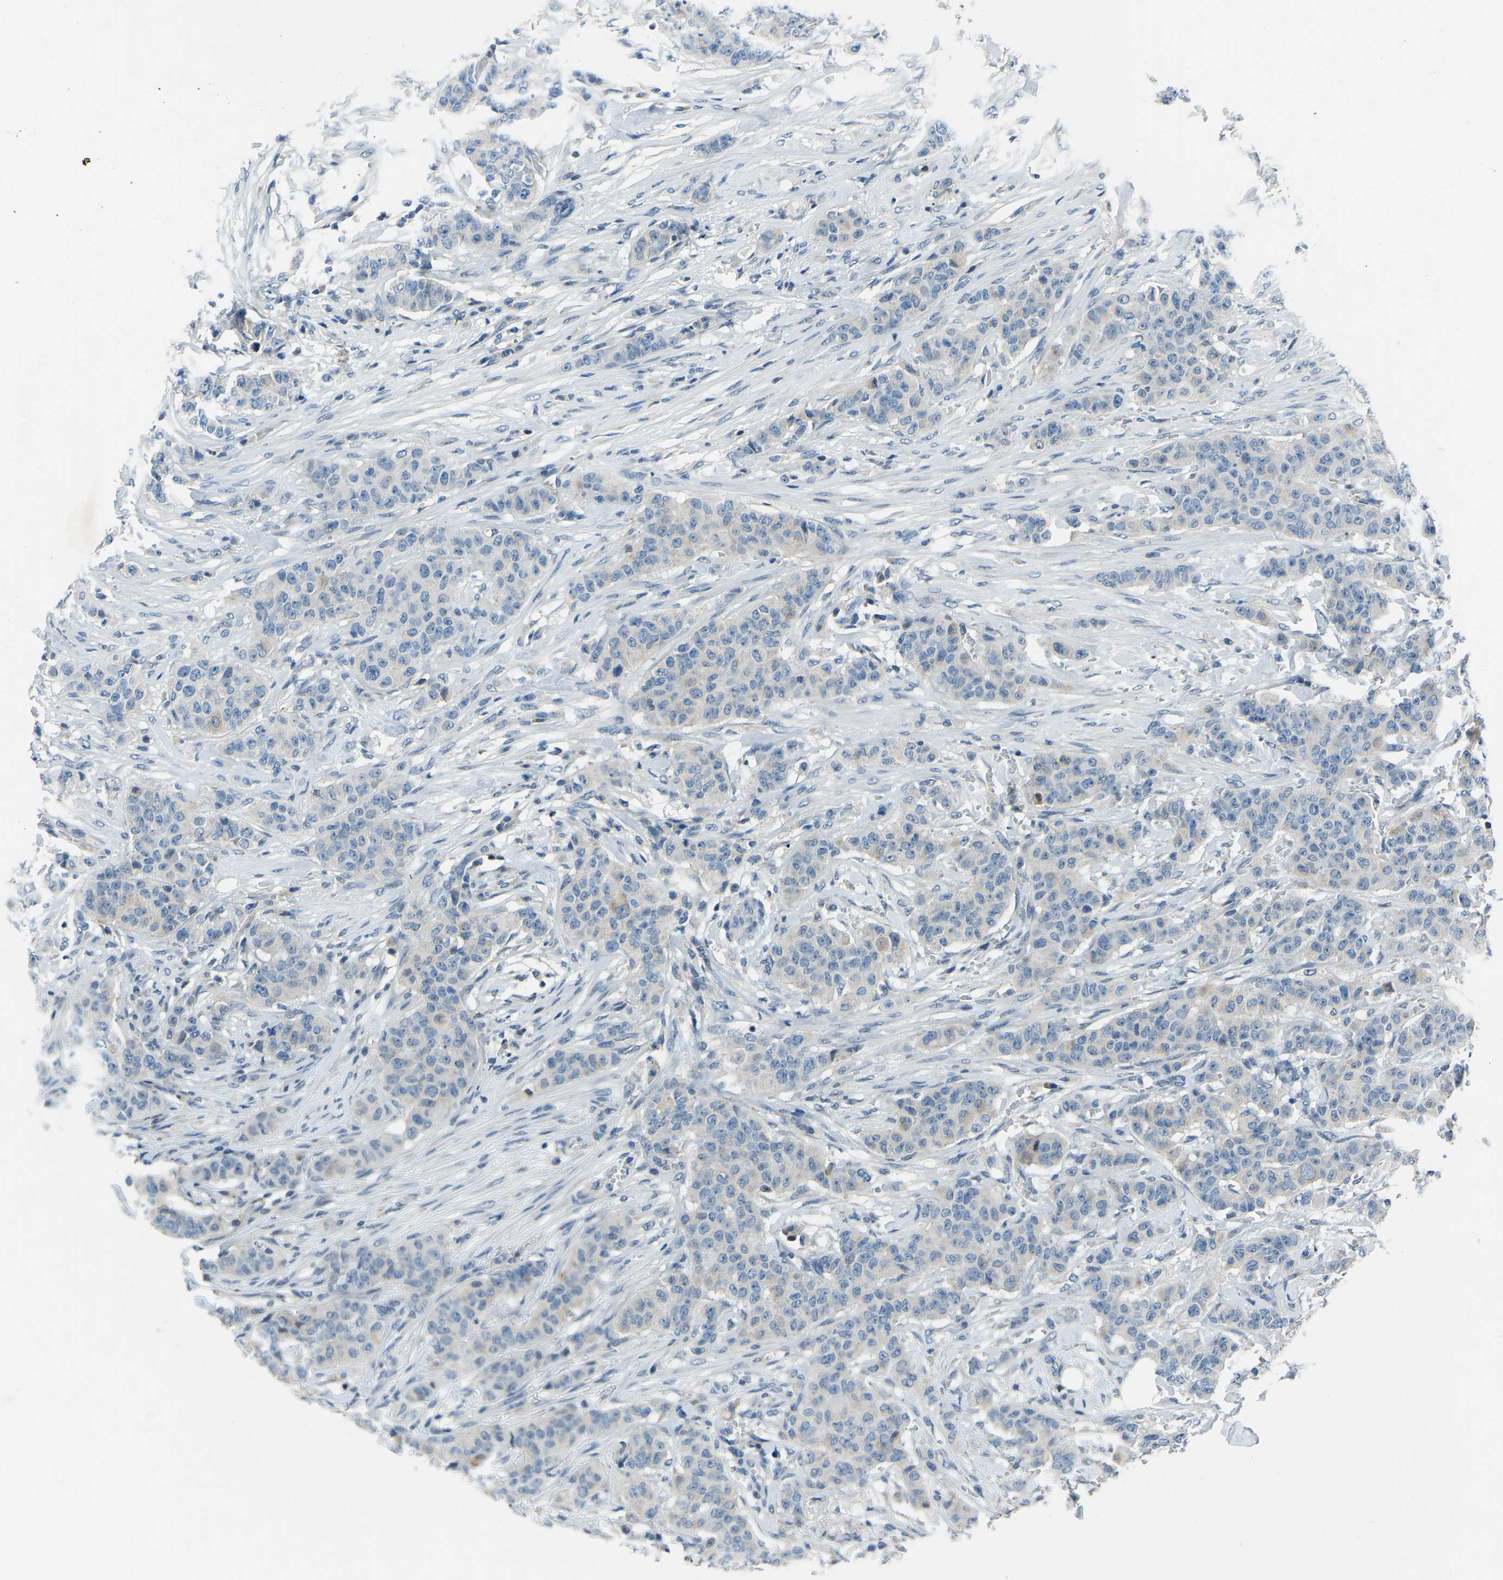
{"staining": {"intensity": "negative", "quantity": "none", "location": "none"}, "tissue": "breast cancer", "cell_type": "Tumor cells", "image_type": "cancer", "snomed": [{"axis": "morphology", "description": "Normal tissue, NOS"}, {"axis": "morphology", "description": "Duct carcinoma"}, {"axis": "topography", "description": "Breast"}], "caption": "Immunohistochemical staining of human breast cancer (infiltrating ductal carcinoma) displays no significant staining in tumor cells. Brightfield microscopy of immunohistochemistry (IHC) stained with DAB (brown) and hematoxylin (blue), captured at high magnification.", "gene": "XIRP1", "patient": {"sex": "female", "age": 40}}